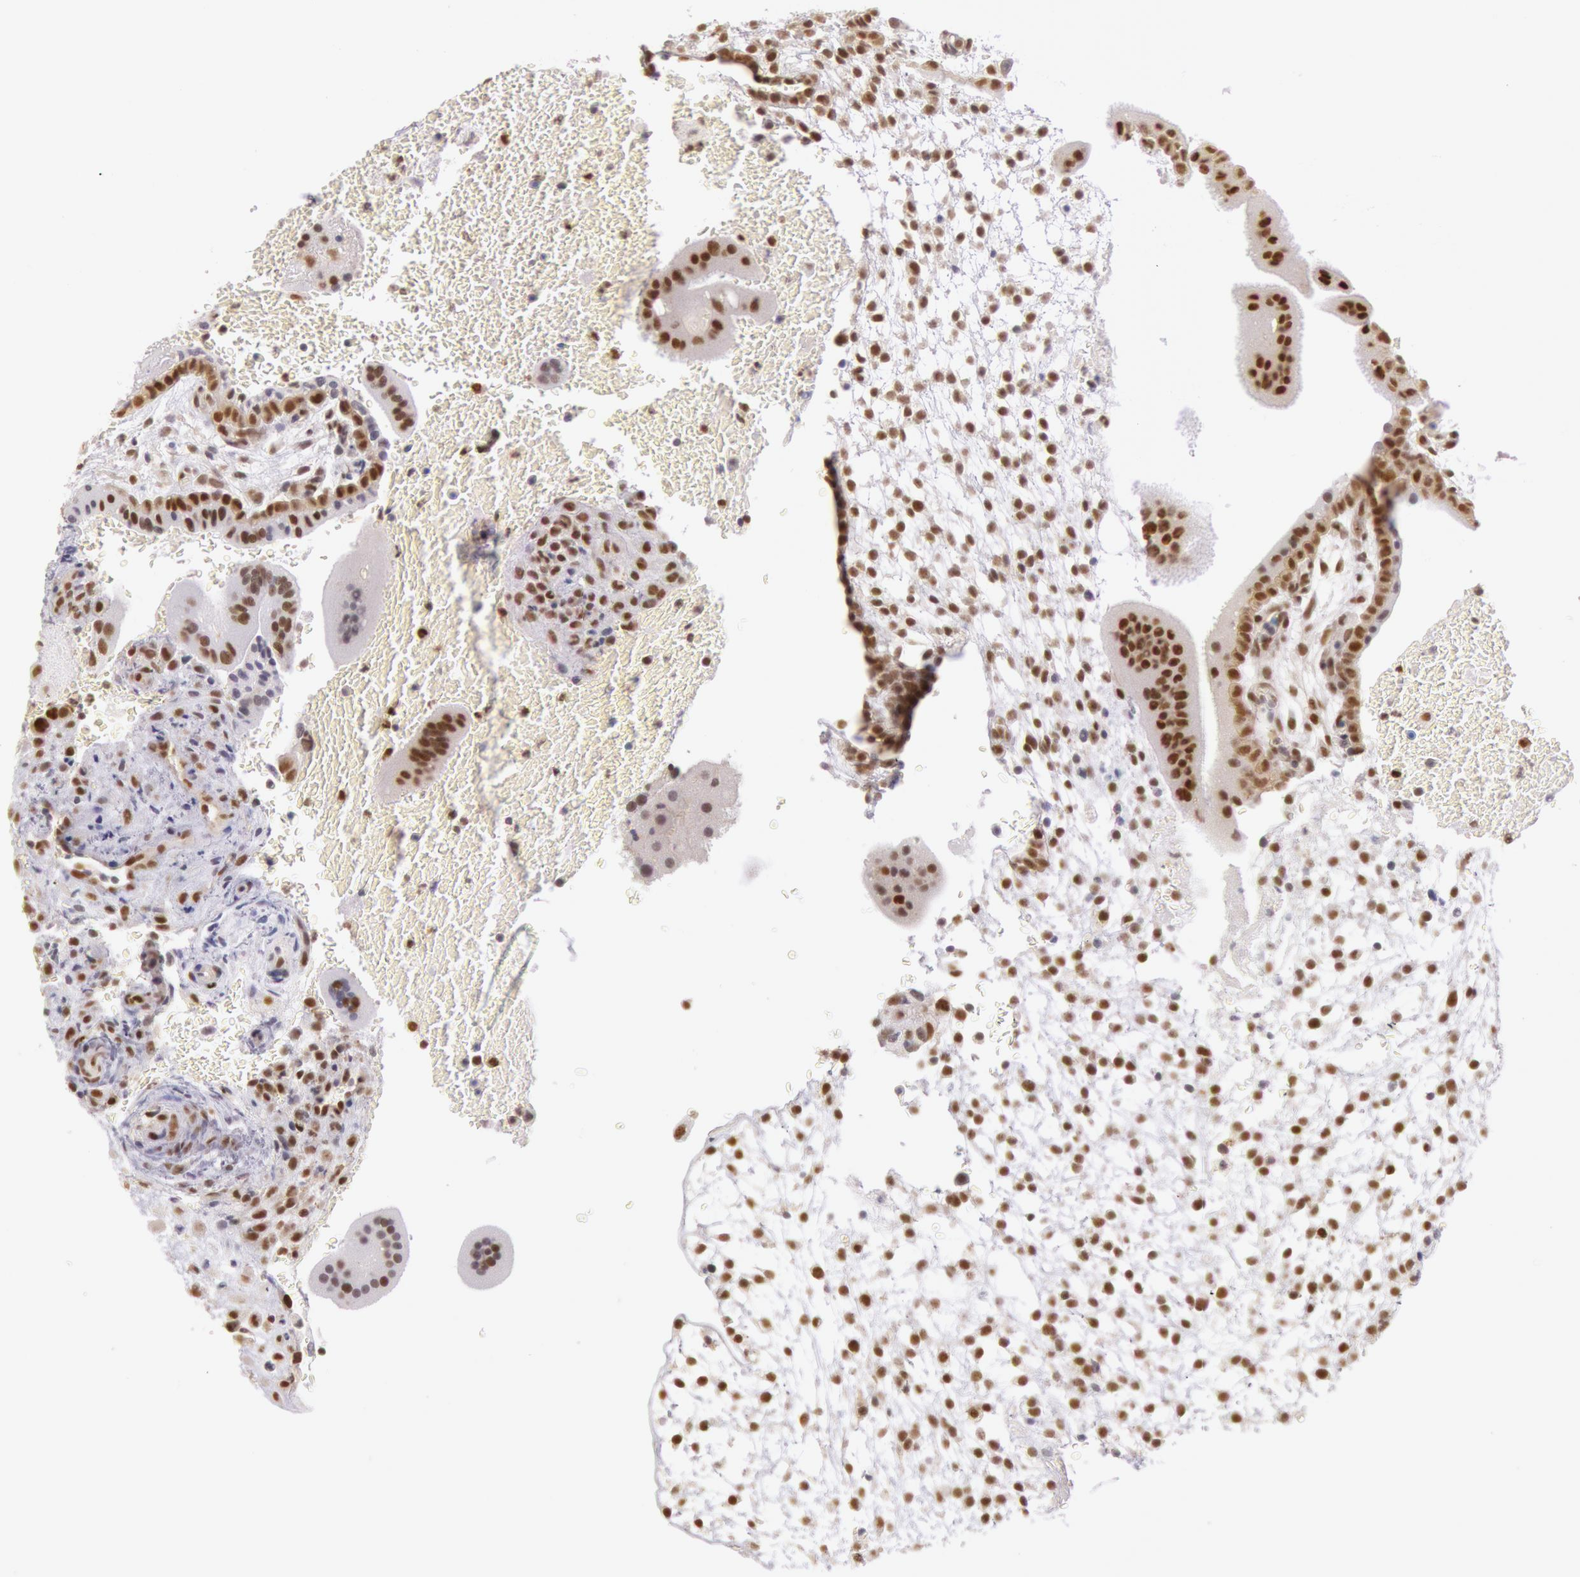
{"staining": {"intensity": "moderate", "quantity": ">75%", "location": "nuclear"}, "tissue": "placenta", "cell_type": "Decidual cells", "image_type": "normal", "snomed": [{"axis": "morphology", "description": "Normal tissue, NOS"}, {"axis": "topography", "description": "Placenta"}], "caption": "The immunohistochemical stain highlights moderate nuclear expression in decidual cells of unremarkable placenta. (Brightfield microscopy of DAB IHC at high magnification).", "gene": "ESS2", "patient": {"sex": "female", "age": 35}}